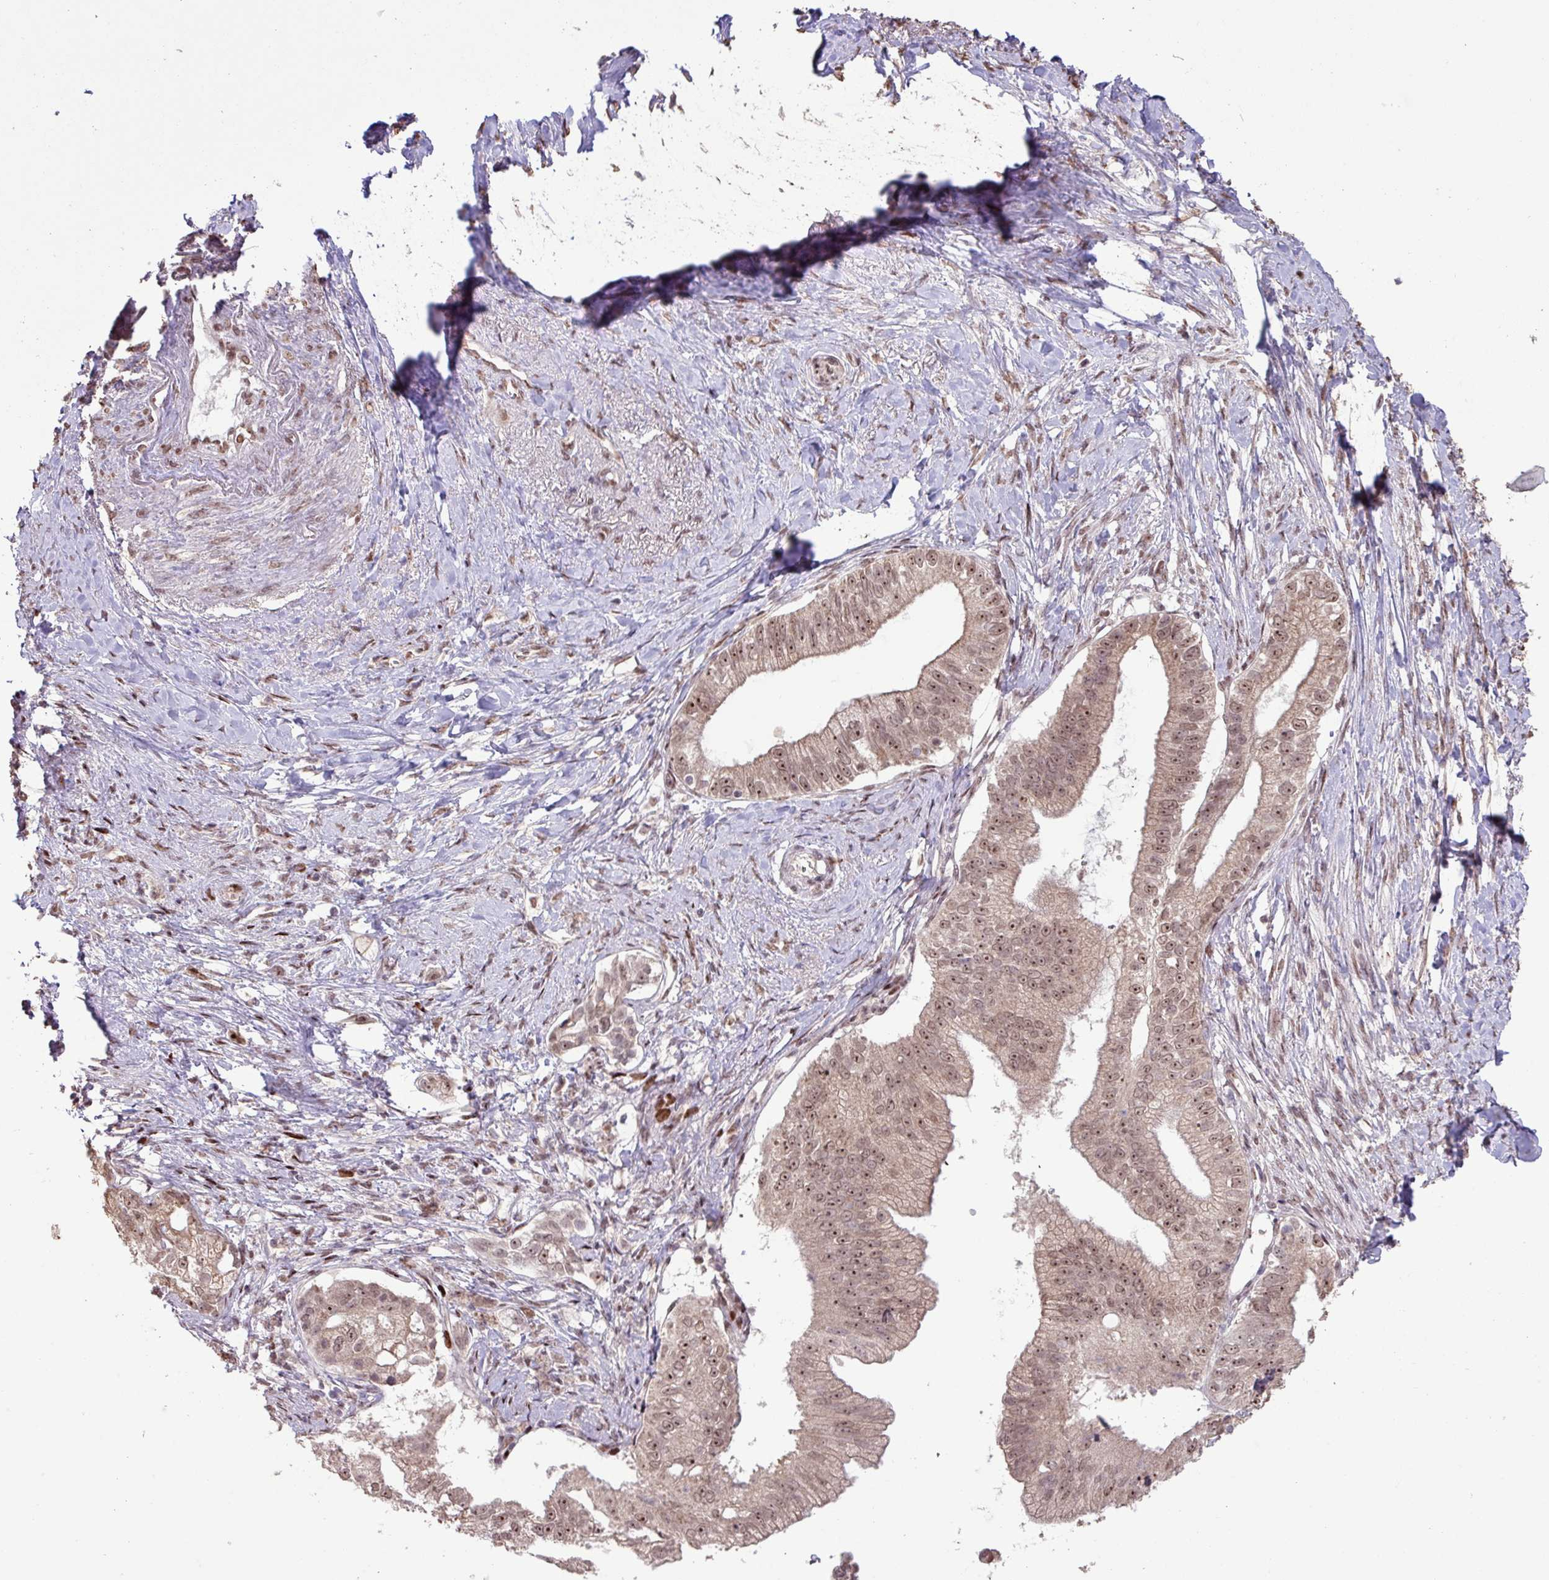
{"staining": {"intensity": "moderate", "quantity": ">75%", "location": "nuclear"}, "tissue": "pancreatic cancer", "cell_type": "Tumor cells", "image_type": "cancer", "snomed": [{"axis": "morphology", "description": "Adenocarcinoma, NOS"}, {"axis": "topography", "description": "Pancreas"}], "caption": "A medium amount of moderate nuclear staining is present in approximately >75% of tumor cells in adenocarcinoma (pancreatic) tissue.", "gene": "ZNF709", "patient": {"sex": "male", "age": 70}}